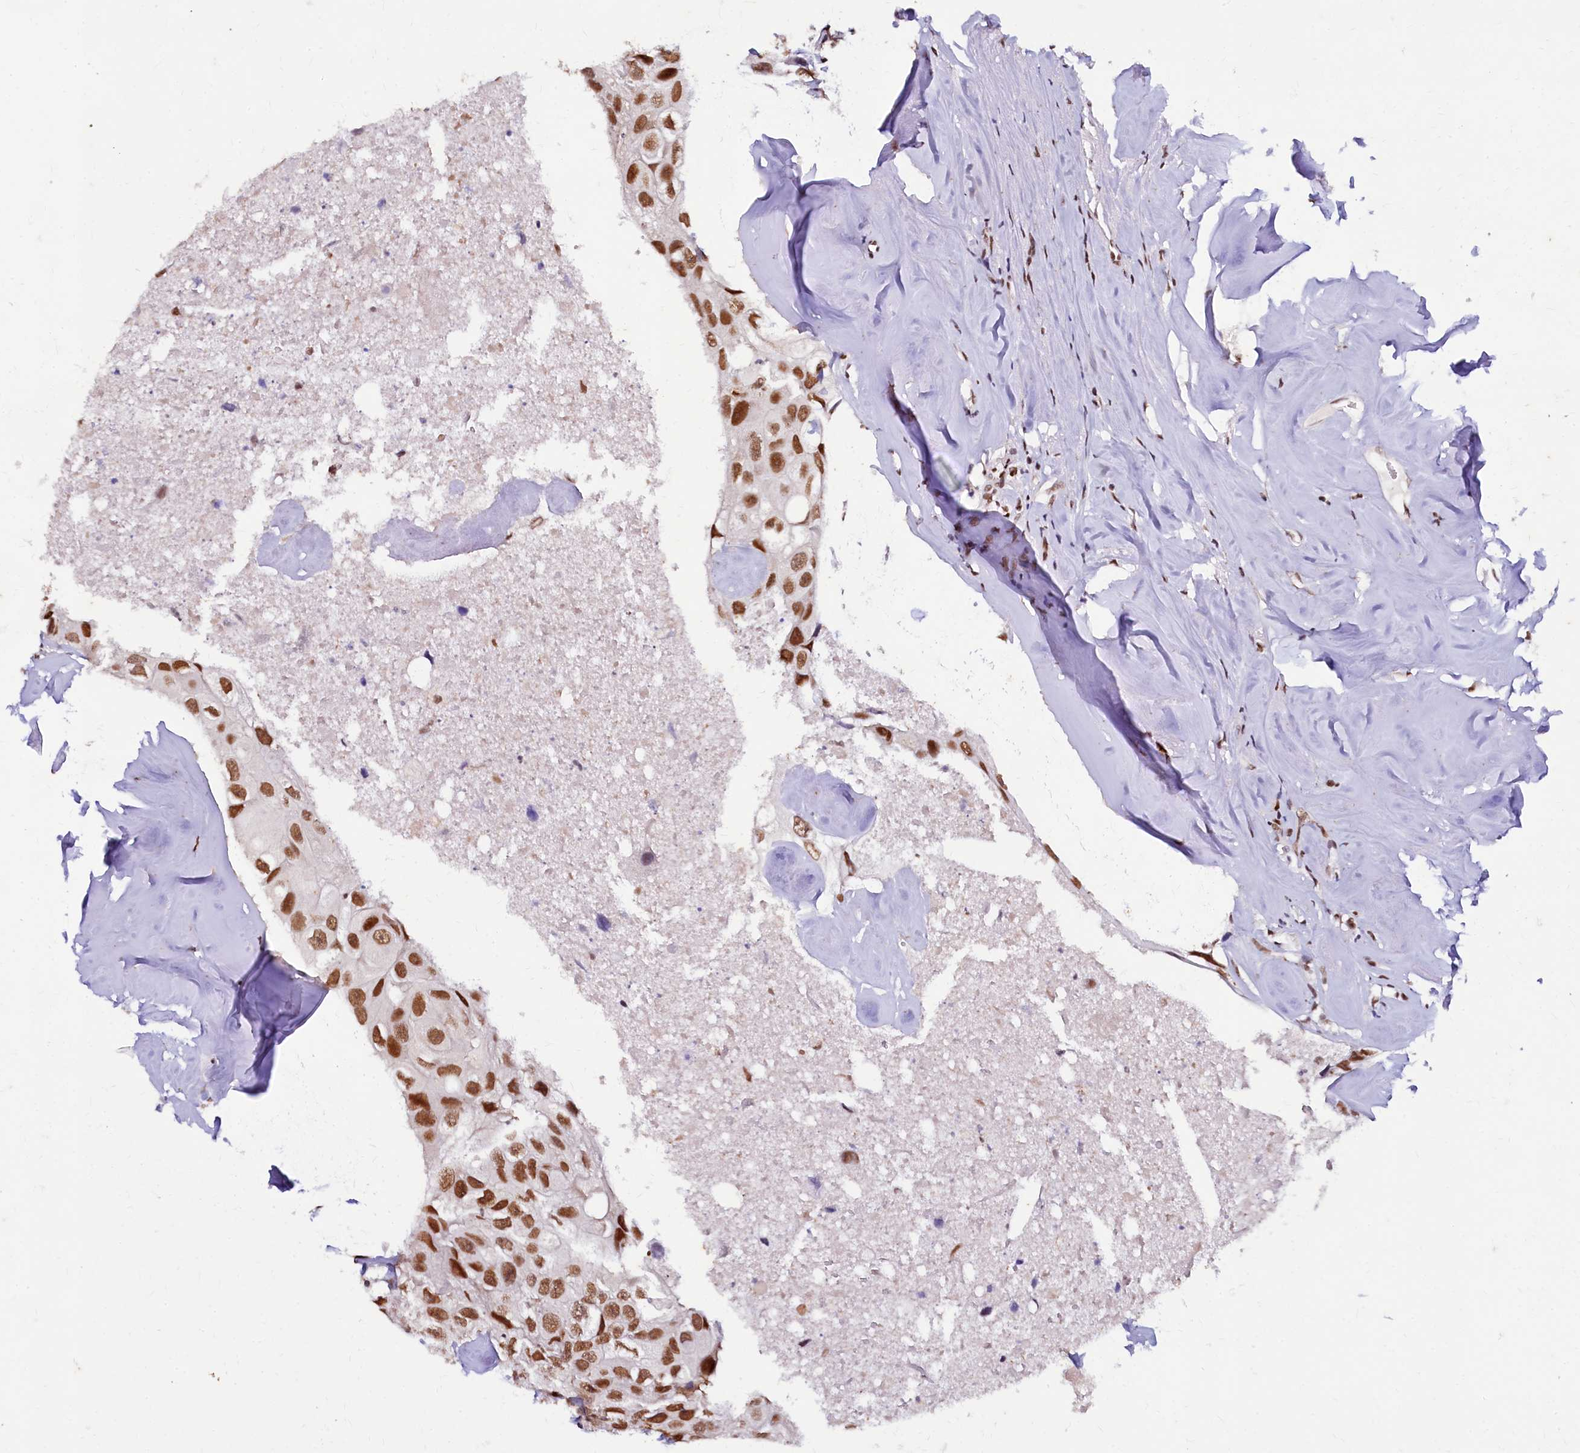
{"staining": {"intensity": "strong", "quantity": ">75%", "location": "nuclear"}, "tissue": "head and neck cancer", "cell_type": "Tumor cells", "image_type": "cancer", "snomed": [{"axis": "morphology", "description": "Adenocarcinoma, NOS"}, {"axis": "morphology", "description": "Adenocarcinoma, metastatic, NOS"}, {"axis": "topography", "description": "Head-Neck"}], "caption": "Head and neck cancer (metastatic adenocarcinoma) stained with immunohistochemistry reveals strong nuclear expression in approximately >75% of tumor cells. (DAB = brown stain, brightfield microscopy at high magnification).", "gene": "CPSF7", "patient": {"sex": "male", "age": 75}}